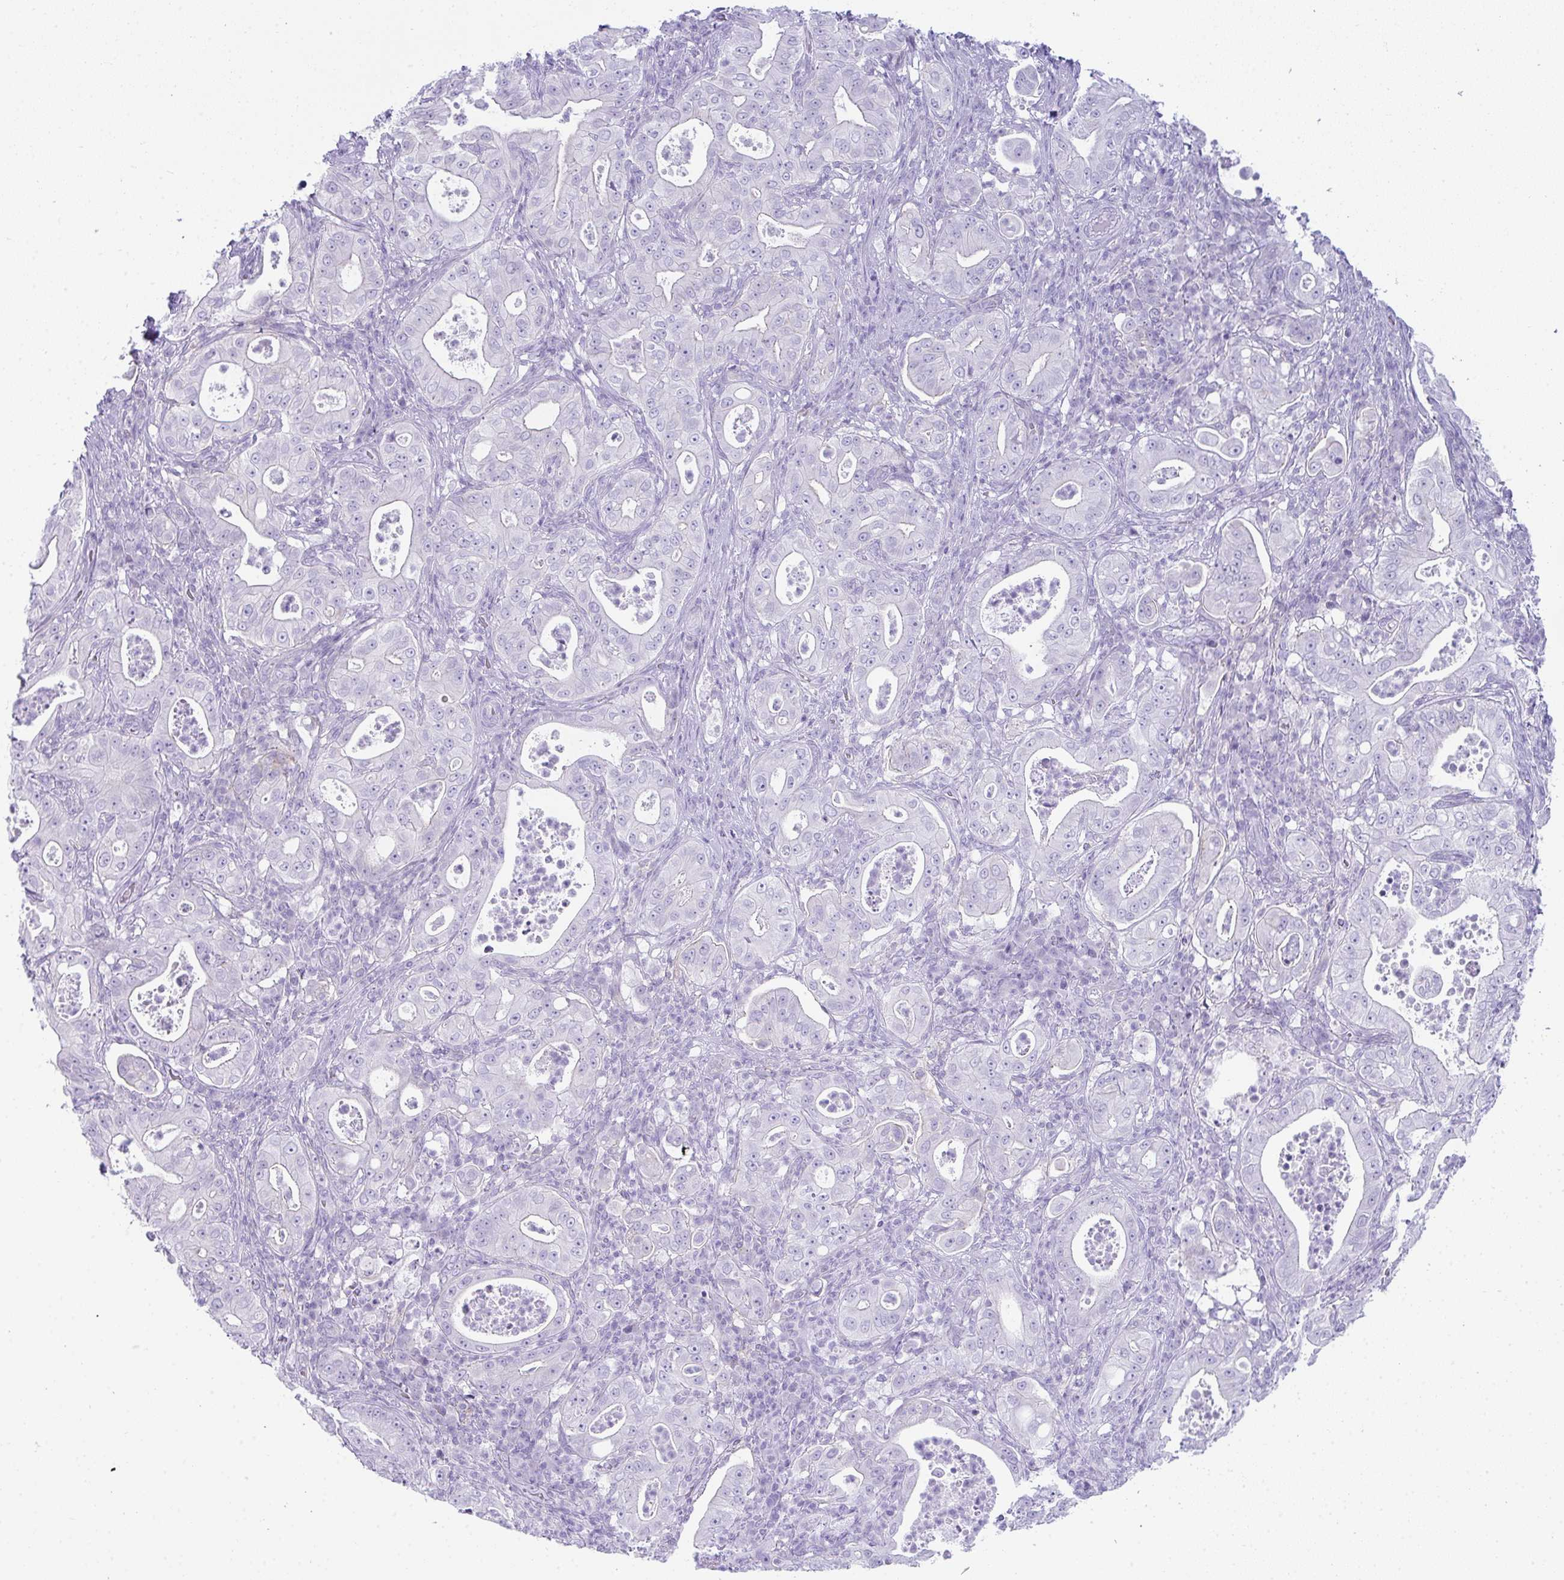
{"staining": {"intensity": "negative", "quantity": "none", "location": "none"}, "tissue": "pancreatic cancer", "cell_type": "Tumor cells", "image_type": "cancer", "snomed": [{"axis": "morphology", "description": "Adenocarcinoma, NOS"}, {"axis": "topography", "description": "Pancreas"}], "caption": "Immunohistochemistry image of neoplastic tissue: human adenocarcinoma (pancreatic) stained with DAB displays no significant protein positivity in tumor cells.", "gene": "RASL10A", "patient": {"sex": "male", "age": 71}}